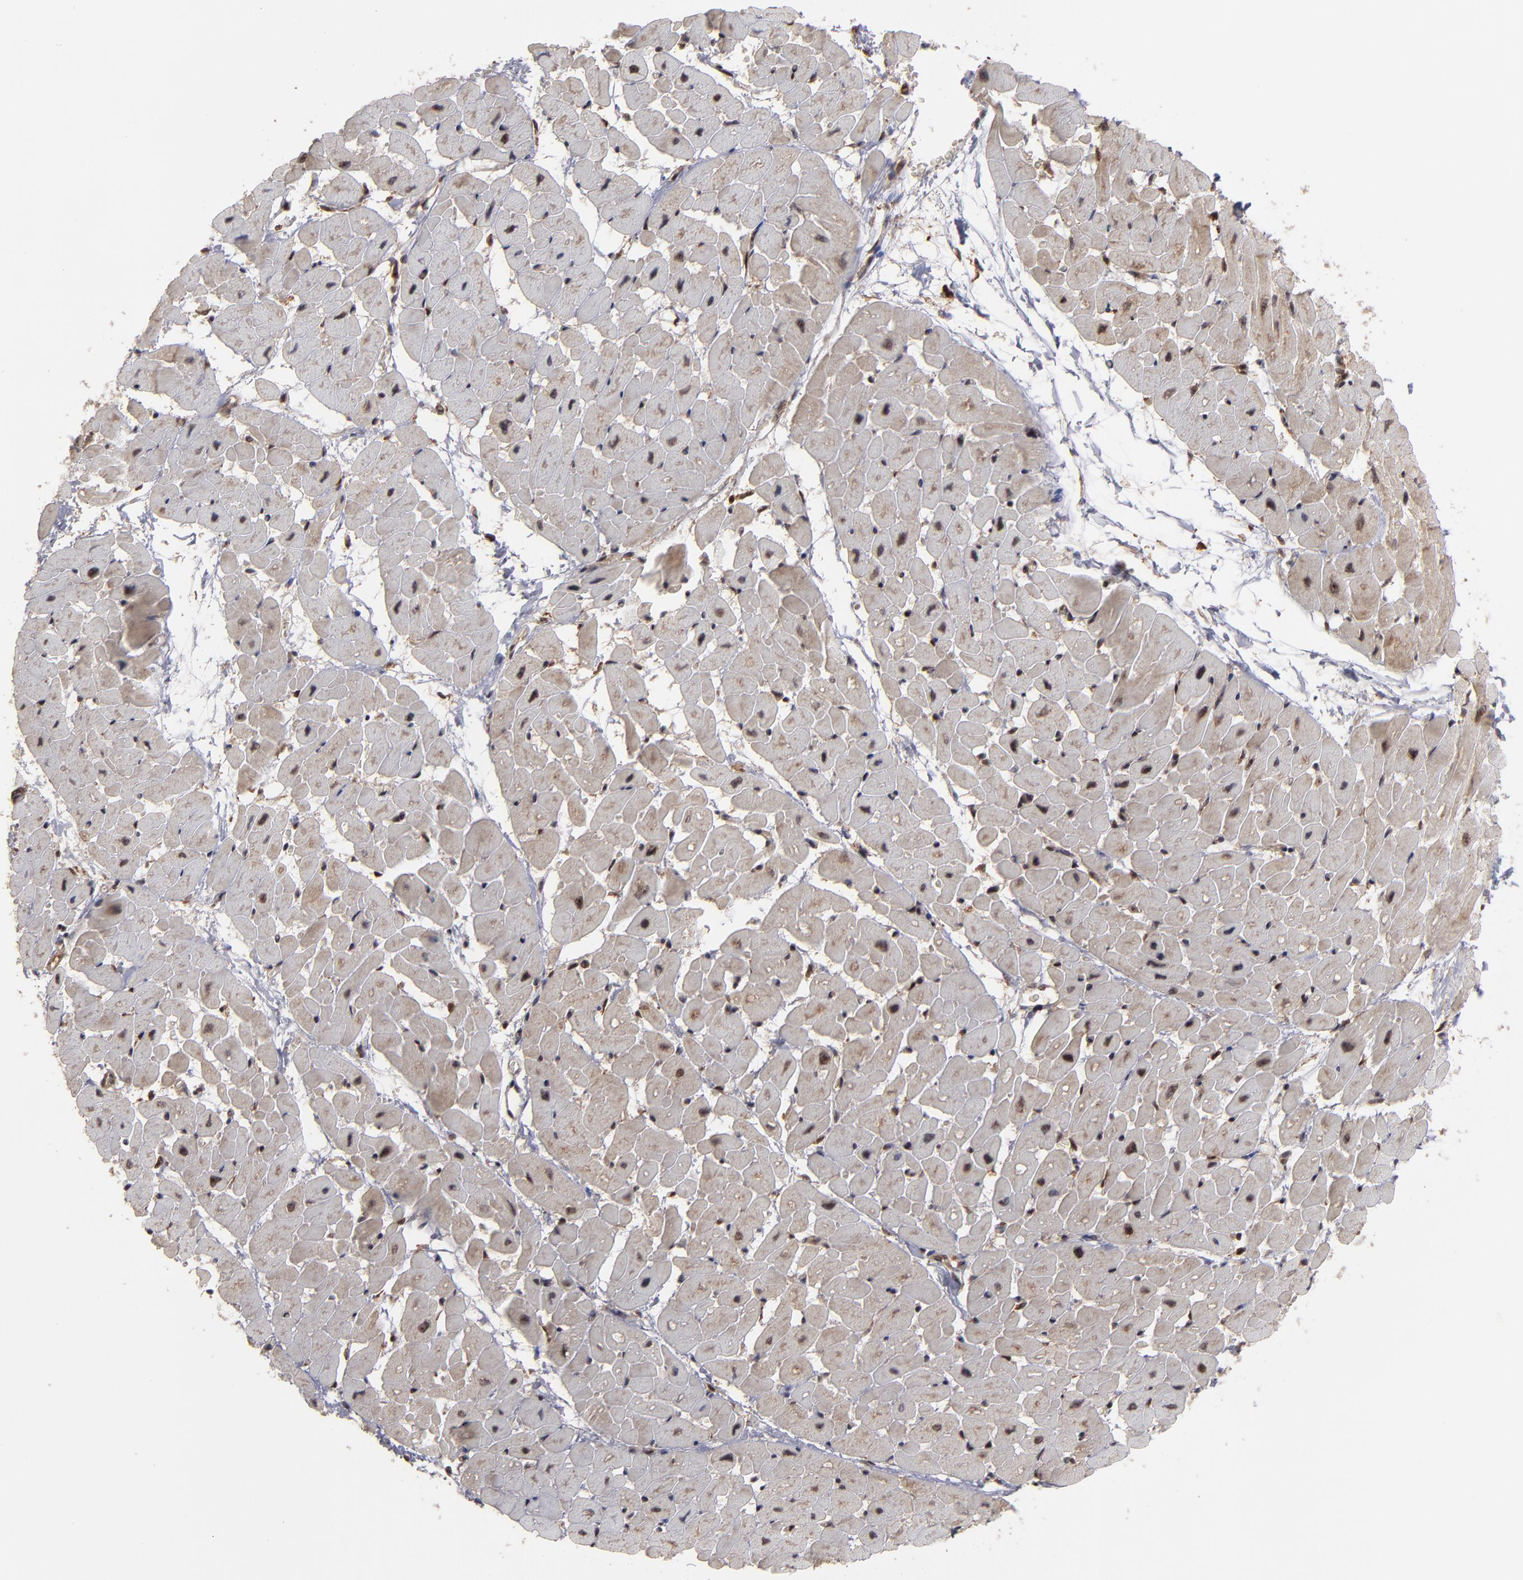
{"staining": {"intensity": "moderate", "quantity": ">75%", "location": "cytoplasmic/membranous,nuclear"}, "tissue": "heart muscle", "cell_type": "Cardiomyocytes", "image_type": "normal", "snomed": [{"axis": "morphology", "description": "Normal tissue, NOS"}, {"axis": "topography", "description": "Heart"}], "caption": "About >75% of cardiomyocytes in unremarkable human heart muscle reveal moderate cytoplasmic/membranous,nuclear protein positivity as visualized by brown immunohistochemical staining.", "gene": "RGS6", "patient": {"sex": "male", "age": 45}}